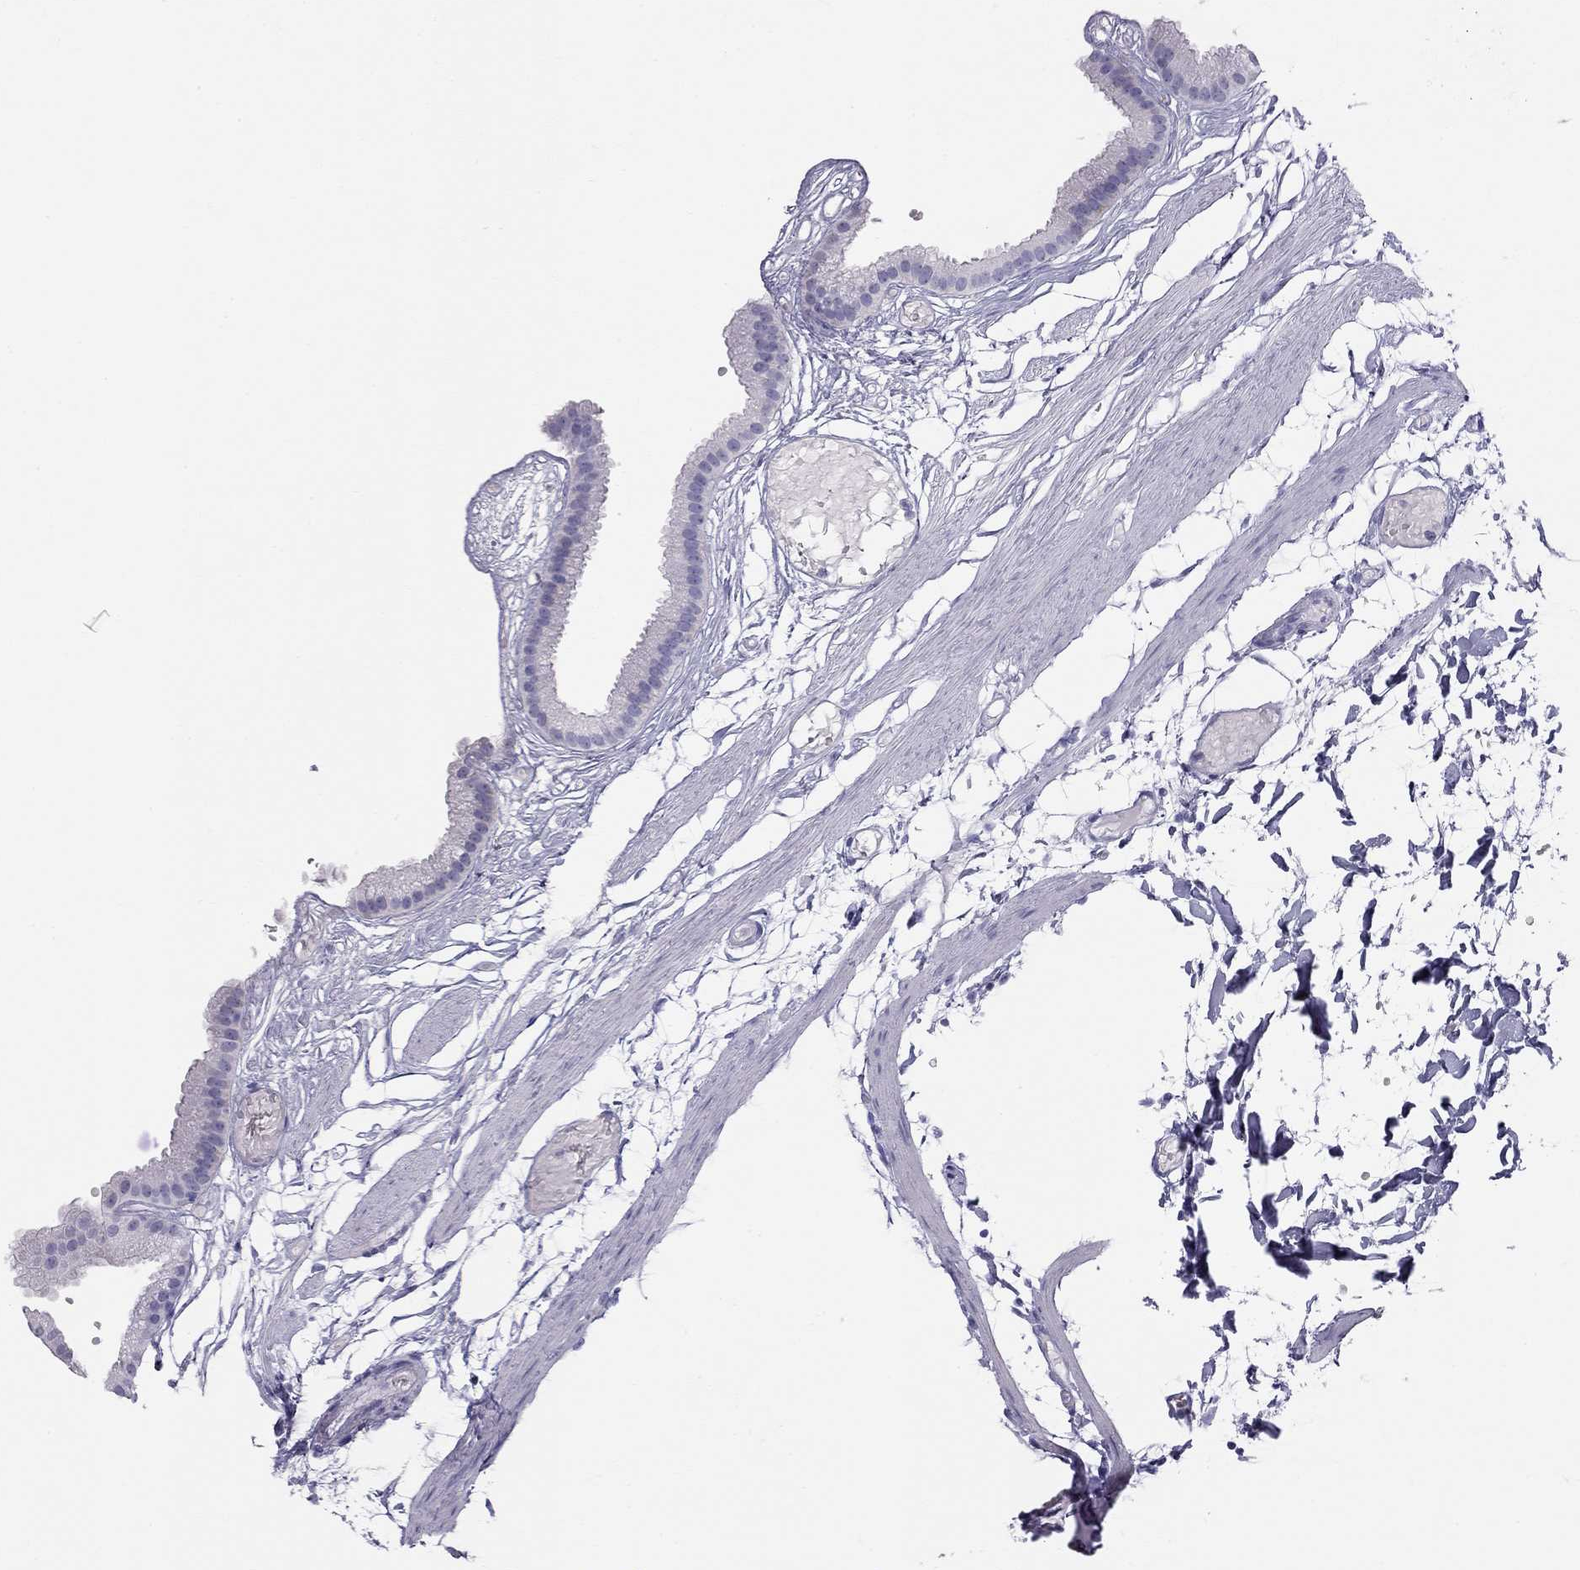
{"staining": {"intensity": "negative", "quantity": "none", "location": "none"}, "tissue": "gallbladder", "cell_type": "Glandular cells", "image_type": "normal", "snomed": [{"axis": "morphology", "description": "Normal tissue, NOS"}, {"axis": "topography", "description": "Gallbladder"}], "caption": "Immunohistochemical staining of unremarkable gallbladder displays no significant staining in glandular cells. (Immunohistochemistry, brightfield microscopy, high magnification).", "gene": "TRPM3", "patient": {"sex": "female", "age": 45}}